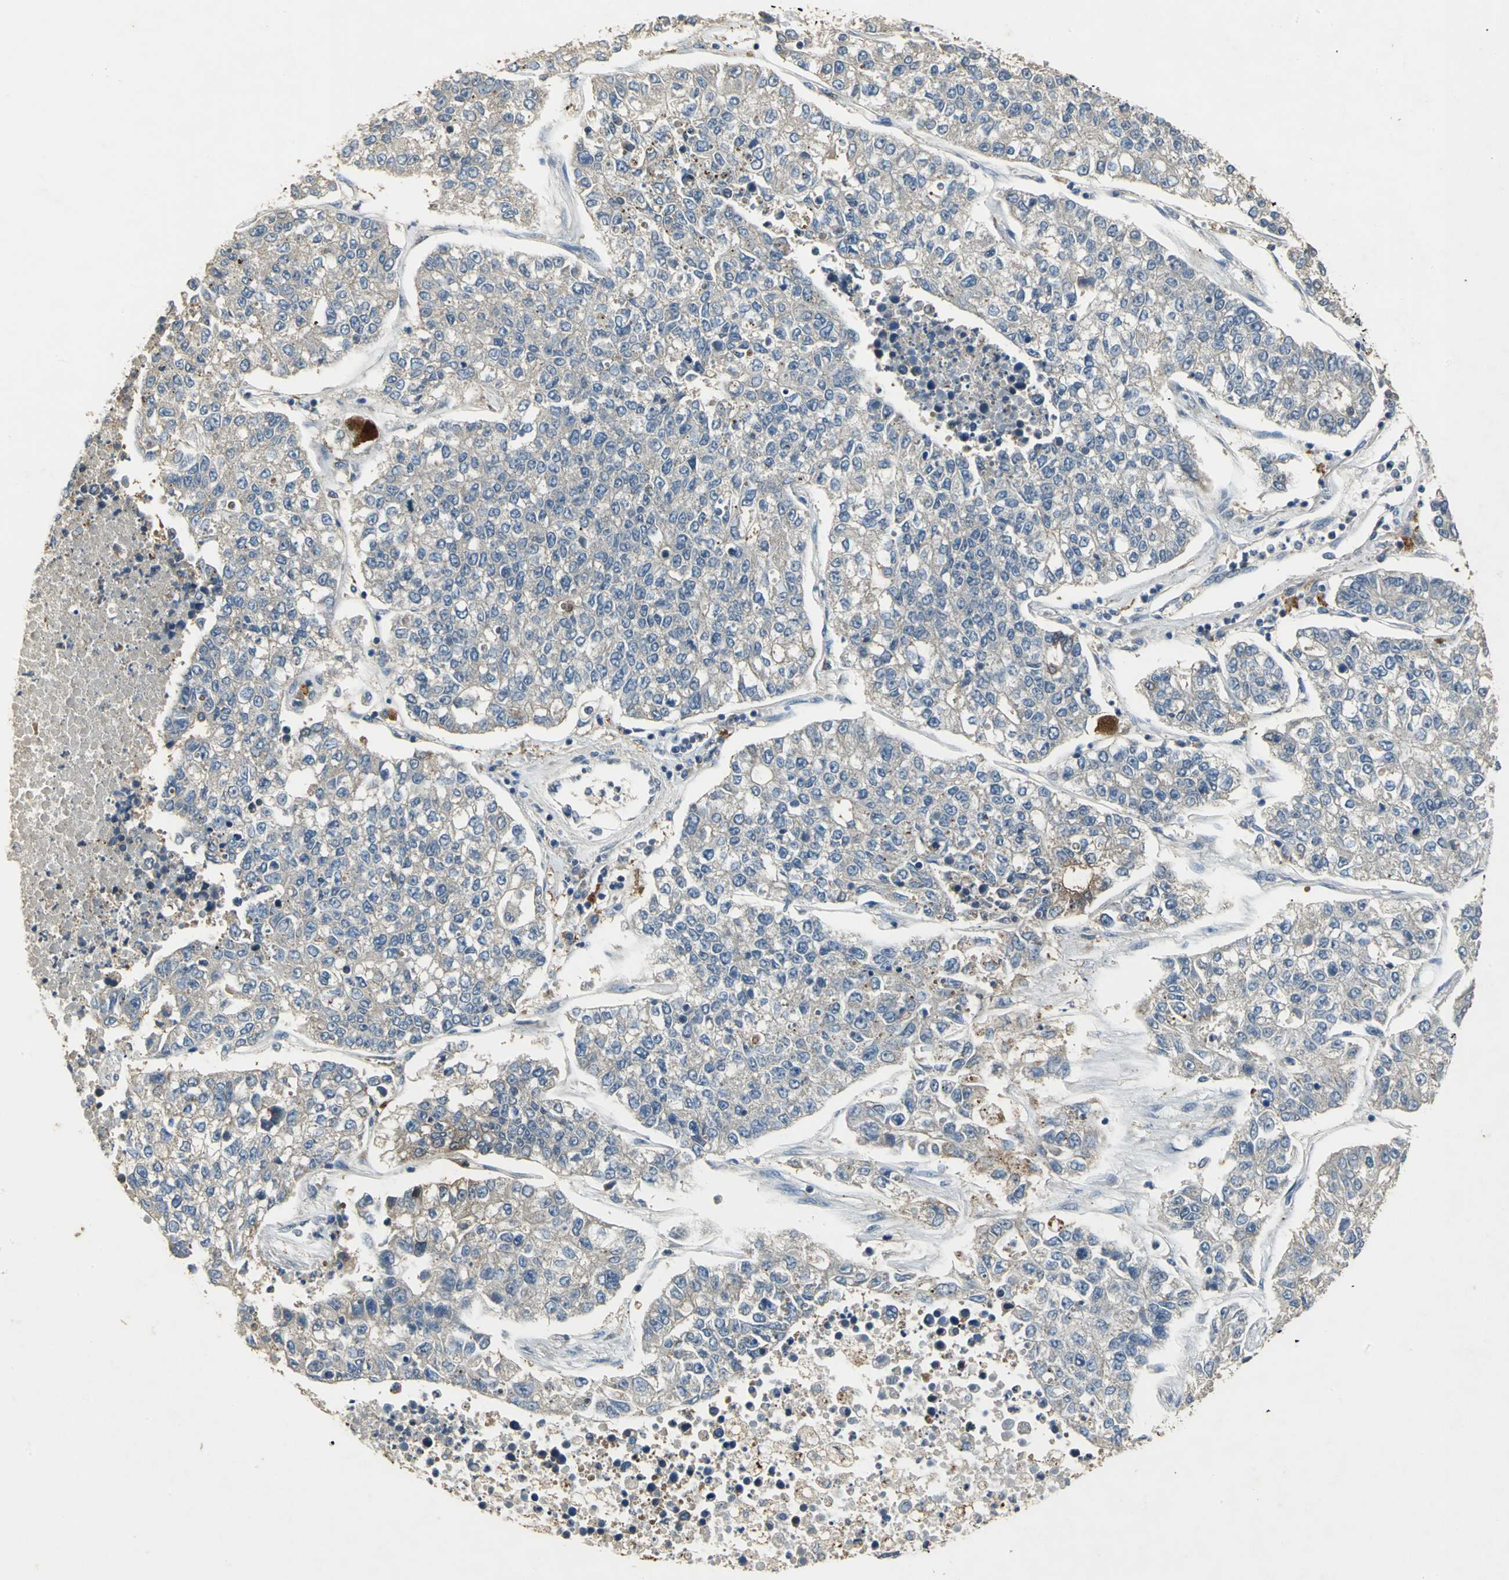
{"staining": {"intensity": "weak", "quantity": ">75%", "location": "cytoplasmic/membranous"}, "tissue": "lung cancer", "cell_type": "Tumor cells", "image_type": "cancer", "snomed": [{"axis": "morphology", "description": "Adenocarcinoma, NOS"}, {"axis": "topography", "description": "Lung"}], "caption": "A histopathology image showing weak cytoplasmic/membranous expression in about >75% of tumor cells in lung cancer, as visualized by brown immunohistochemical staining.", "gene": "MET", "patient": {"sex": "male", "age": 49}}